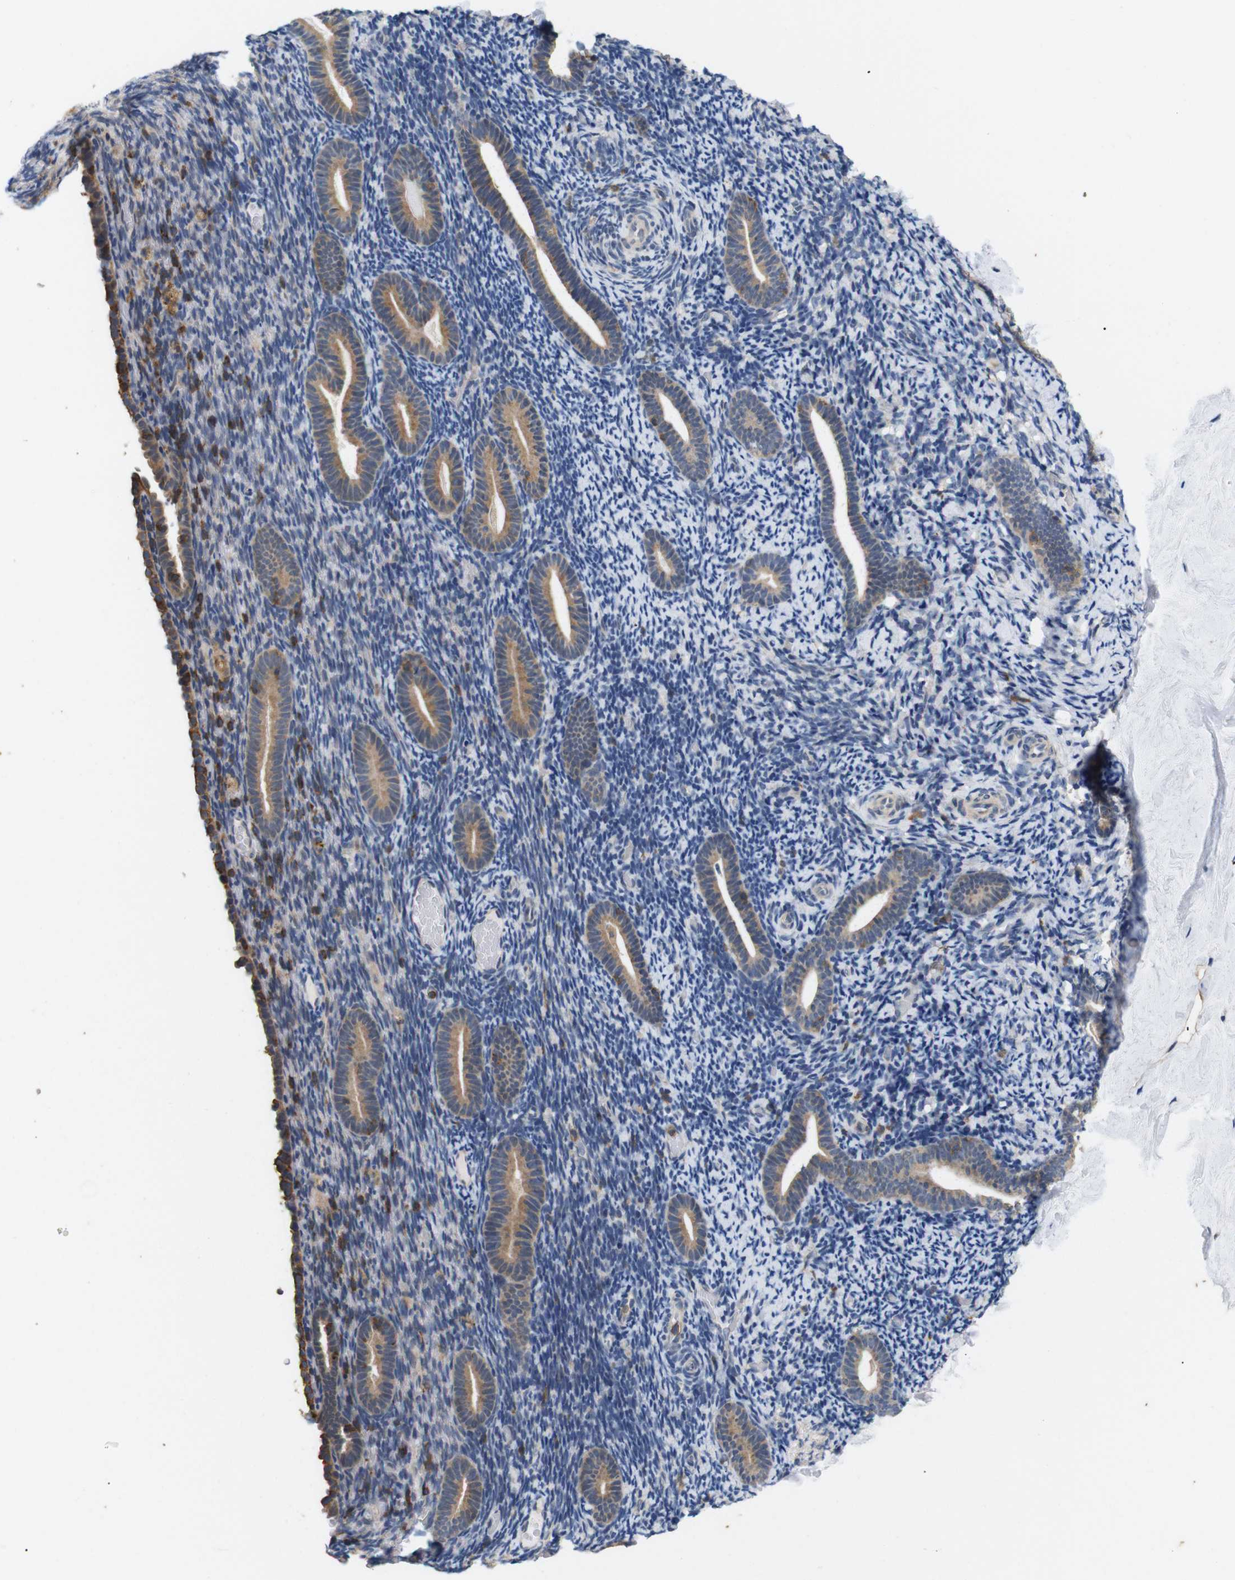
{"staining": {"intensity": "negative", "quantity": "none", "location": "none"}, "tissue": "endometrium", "cell_type": "Cells in endometrial stroma", "image_type": "normal", "snomed": [{"axis": "morphology", "description": "Normal tissue, NOS"}, {"axis": "topography", "description": "Endometrium"}], "caption": "Cells in endometrial stroma show no significant positivity in benign endometrium.", "gene": "BRWD3", "patient": {"sex": "female", "age": 51}}